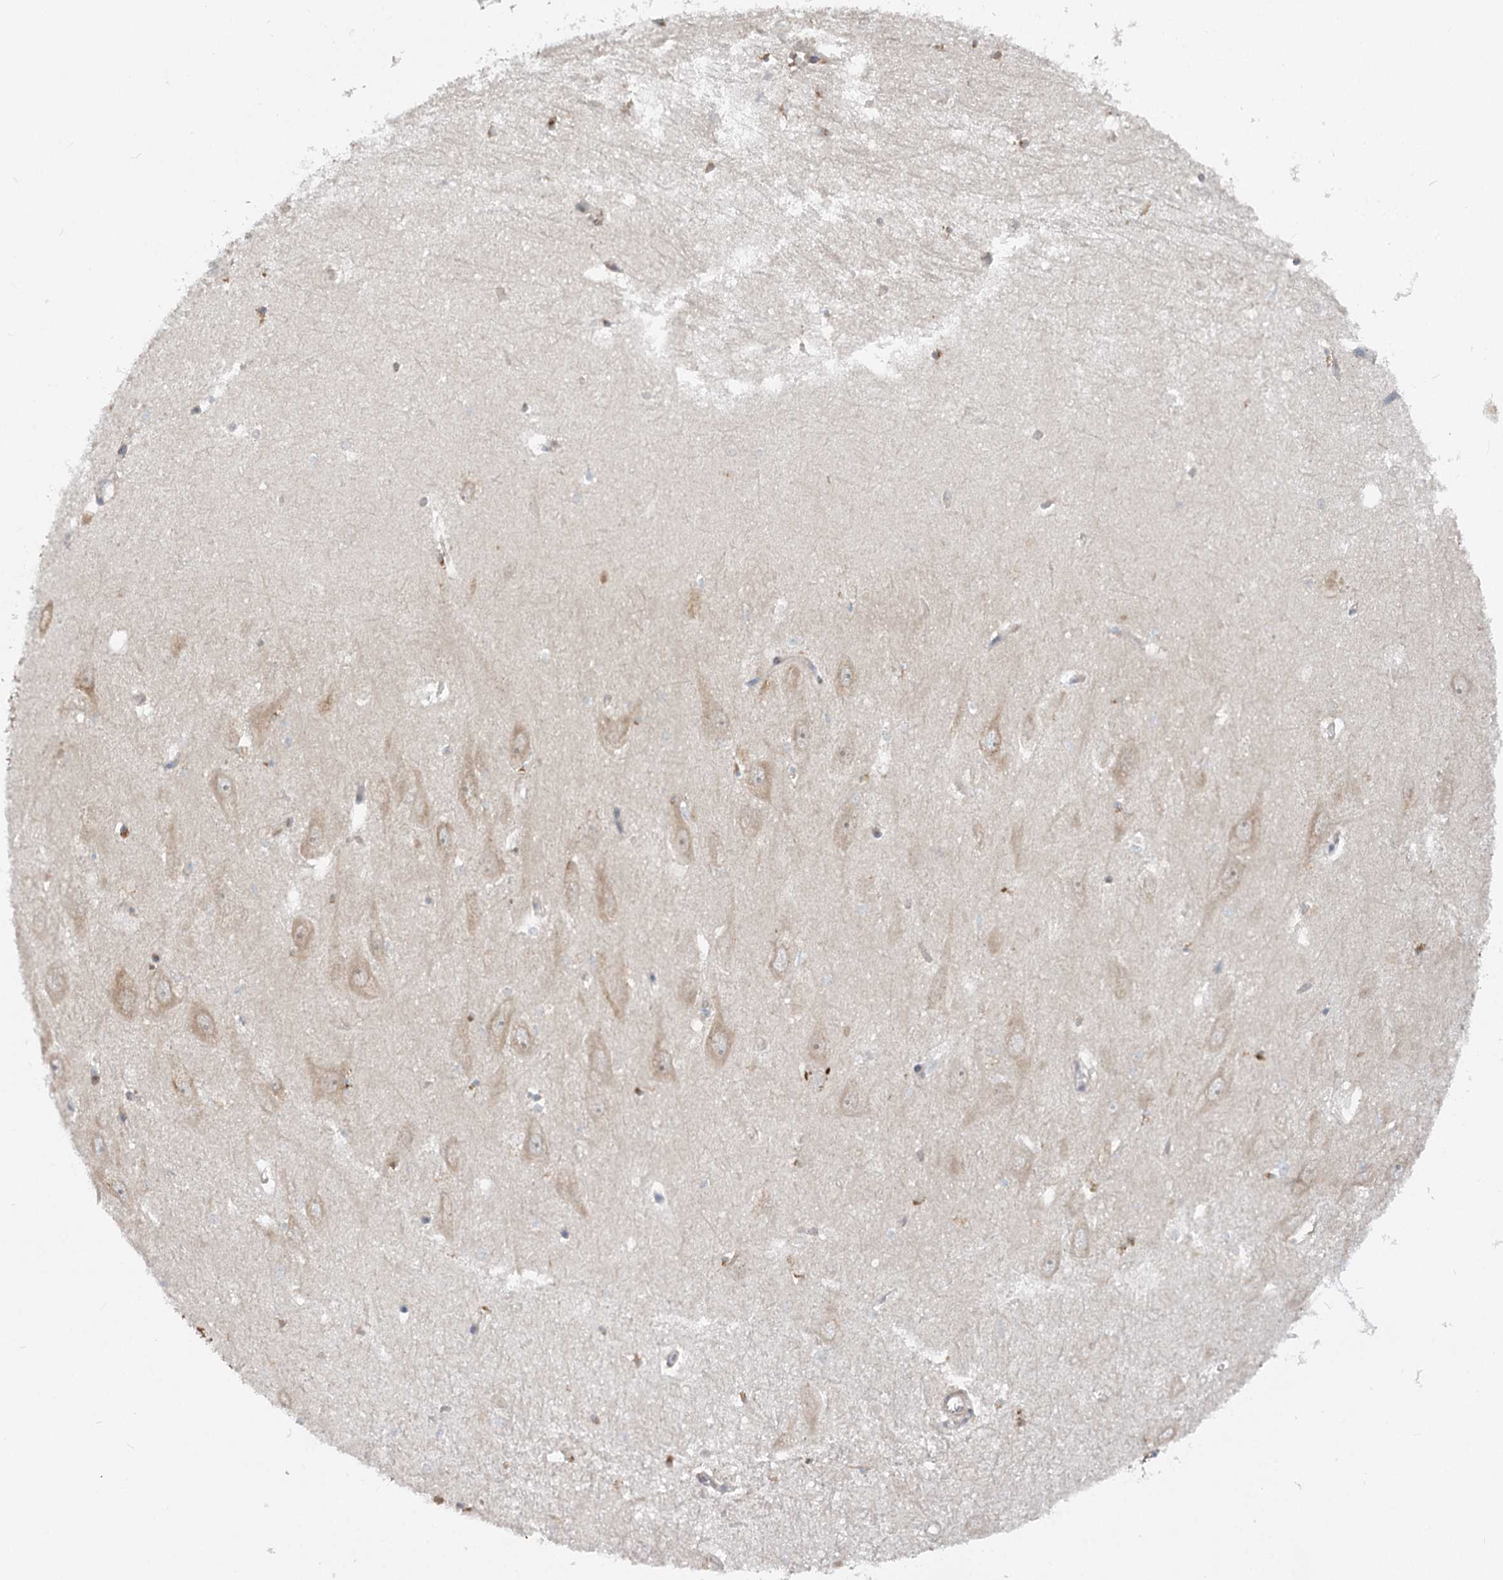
{"staining": {"intensity": "moderate", "quantity": "25%-75%", "location": "cytoplasmic/membranous"}, "tissue": "hippocampus", "cell_type": "Glial cells", "image_type": "normal", "snomed": [{"axis": "morphology", "description": "Normal tissue, NOS"}, {"axis": "topography", "description": "Hippocampus"}], "caption": "A high-resolution image shows immunohistochemistry (IHC) staining of normal hippocampus, which exhibits moderate cytoplasmic/membranous staining in approximately 25%-75% of glial cells.", "gene": "FGF19", "patient": {"sex": "female", "age": 64}}